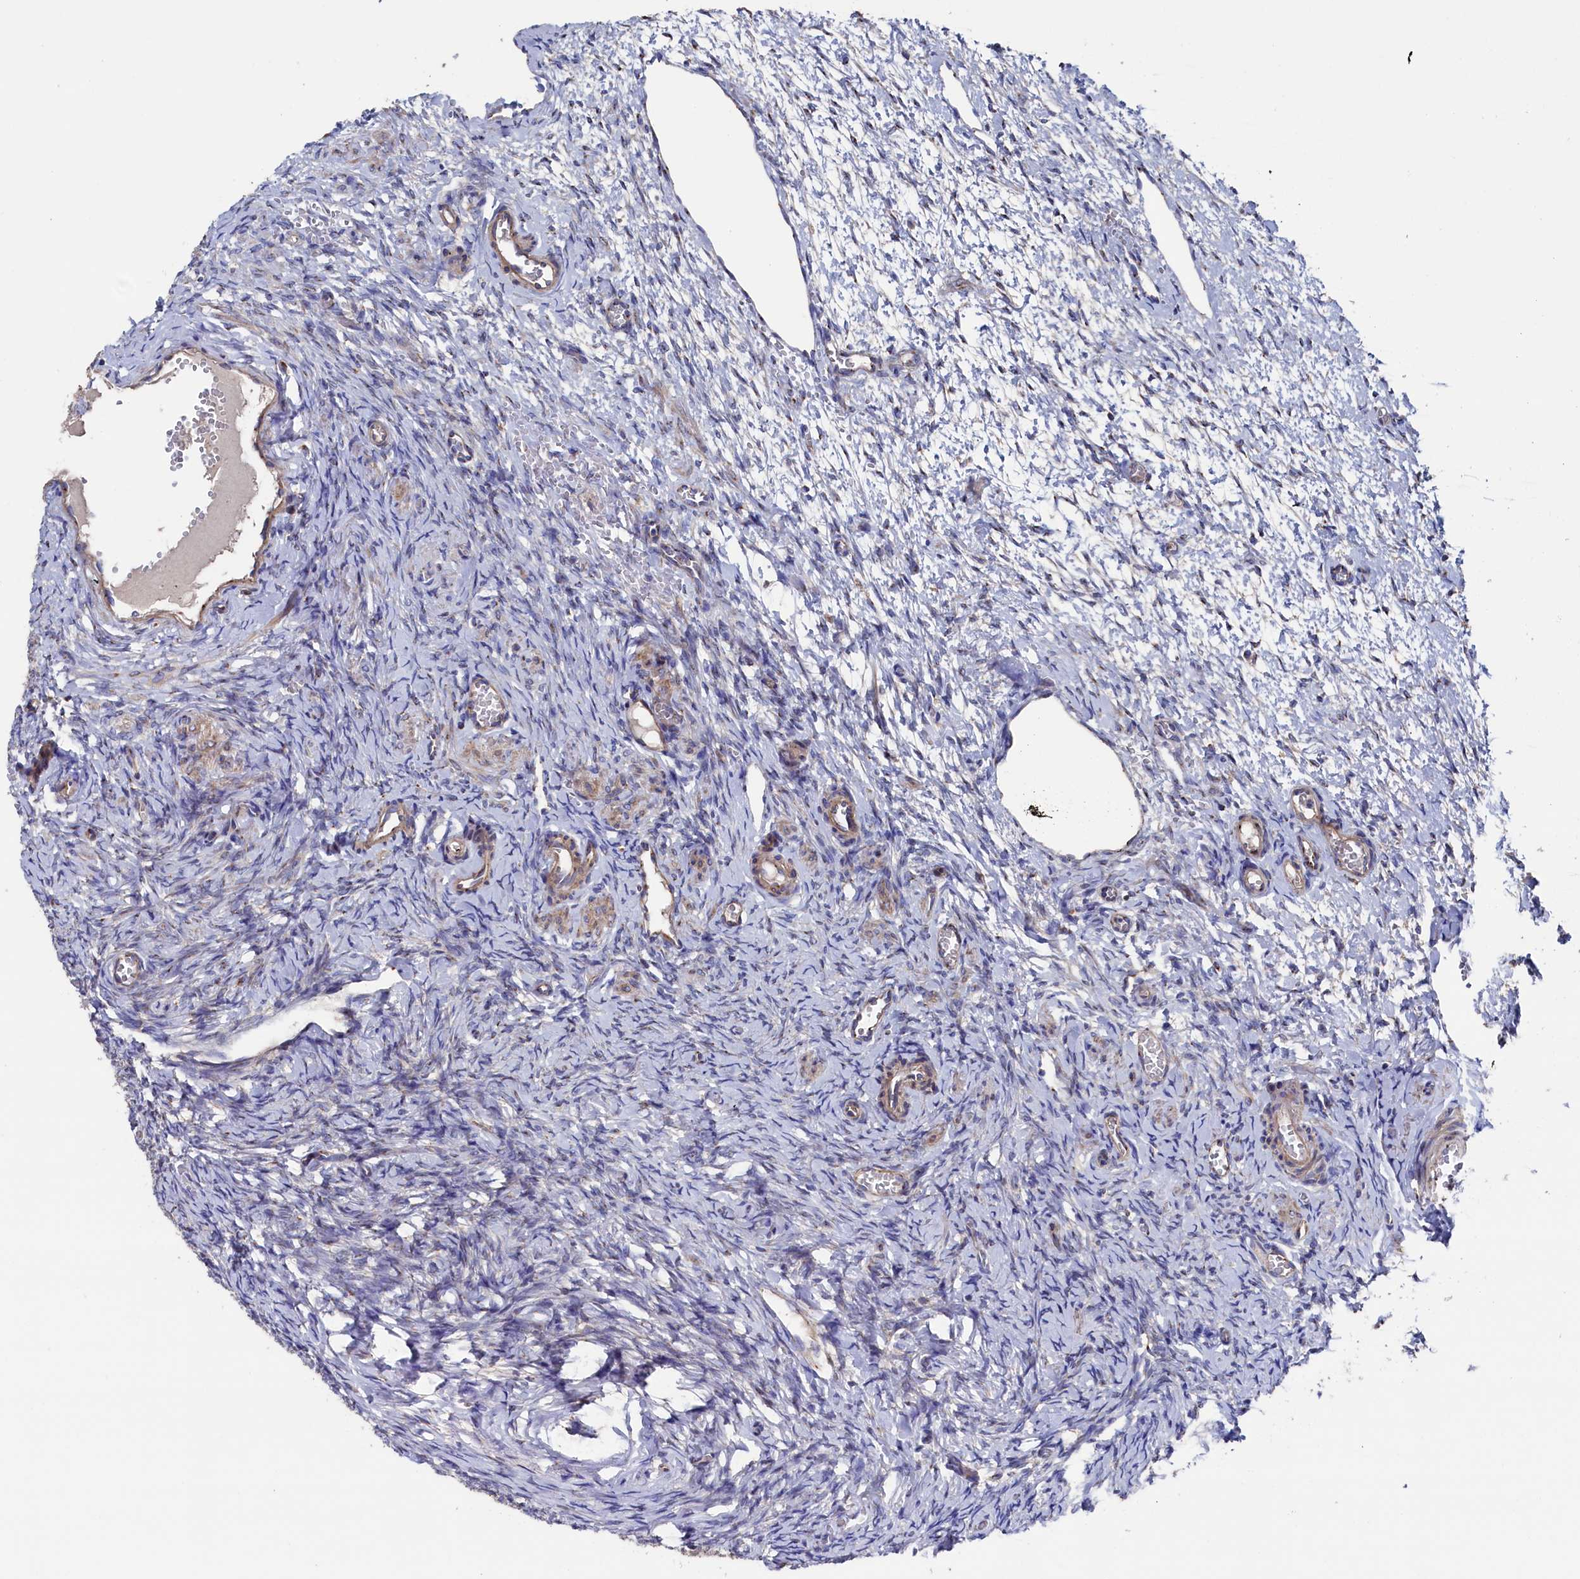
{"staining": {"intensity": "moderate", "quantity": ">75%", "location": "cytoplasmic/membranous"}, "tissue": "ovary", "cell_type": "Ovarian stroma cells", "image_type": "normal", "snomed": [{"axis": "morphology", "description": "Adenocarcinoma, NOS"}, {"axis": "topography", "description": "Endometrium"}], "caption": "A brown stain highlights moderate cytoplasmic/membranous expression of a protein in ovarian stroma cells of benign human ovary.", "gene": "PRRC1", "patient": {"sex": "female", "age": 32}}